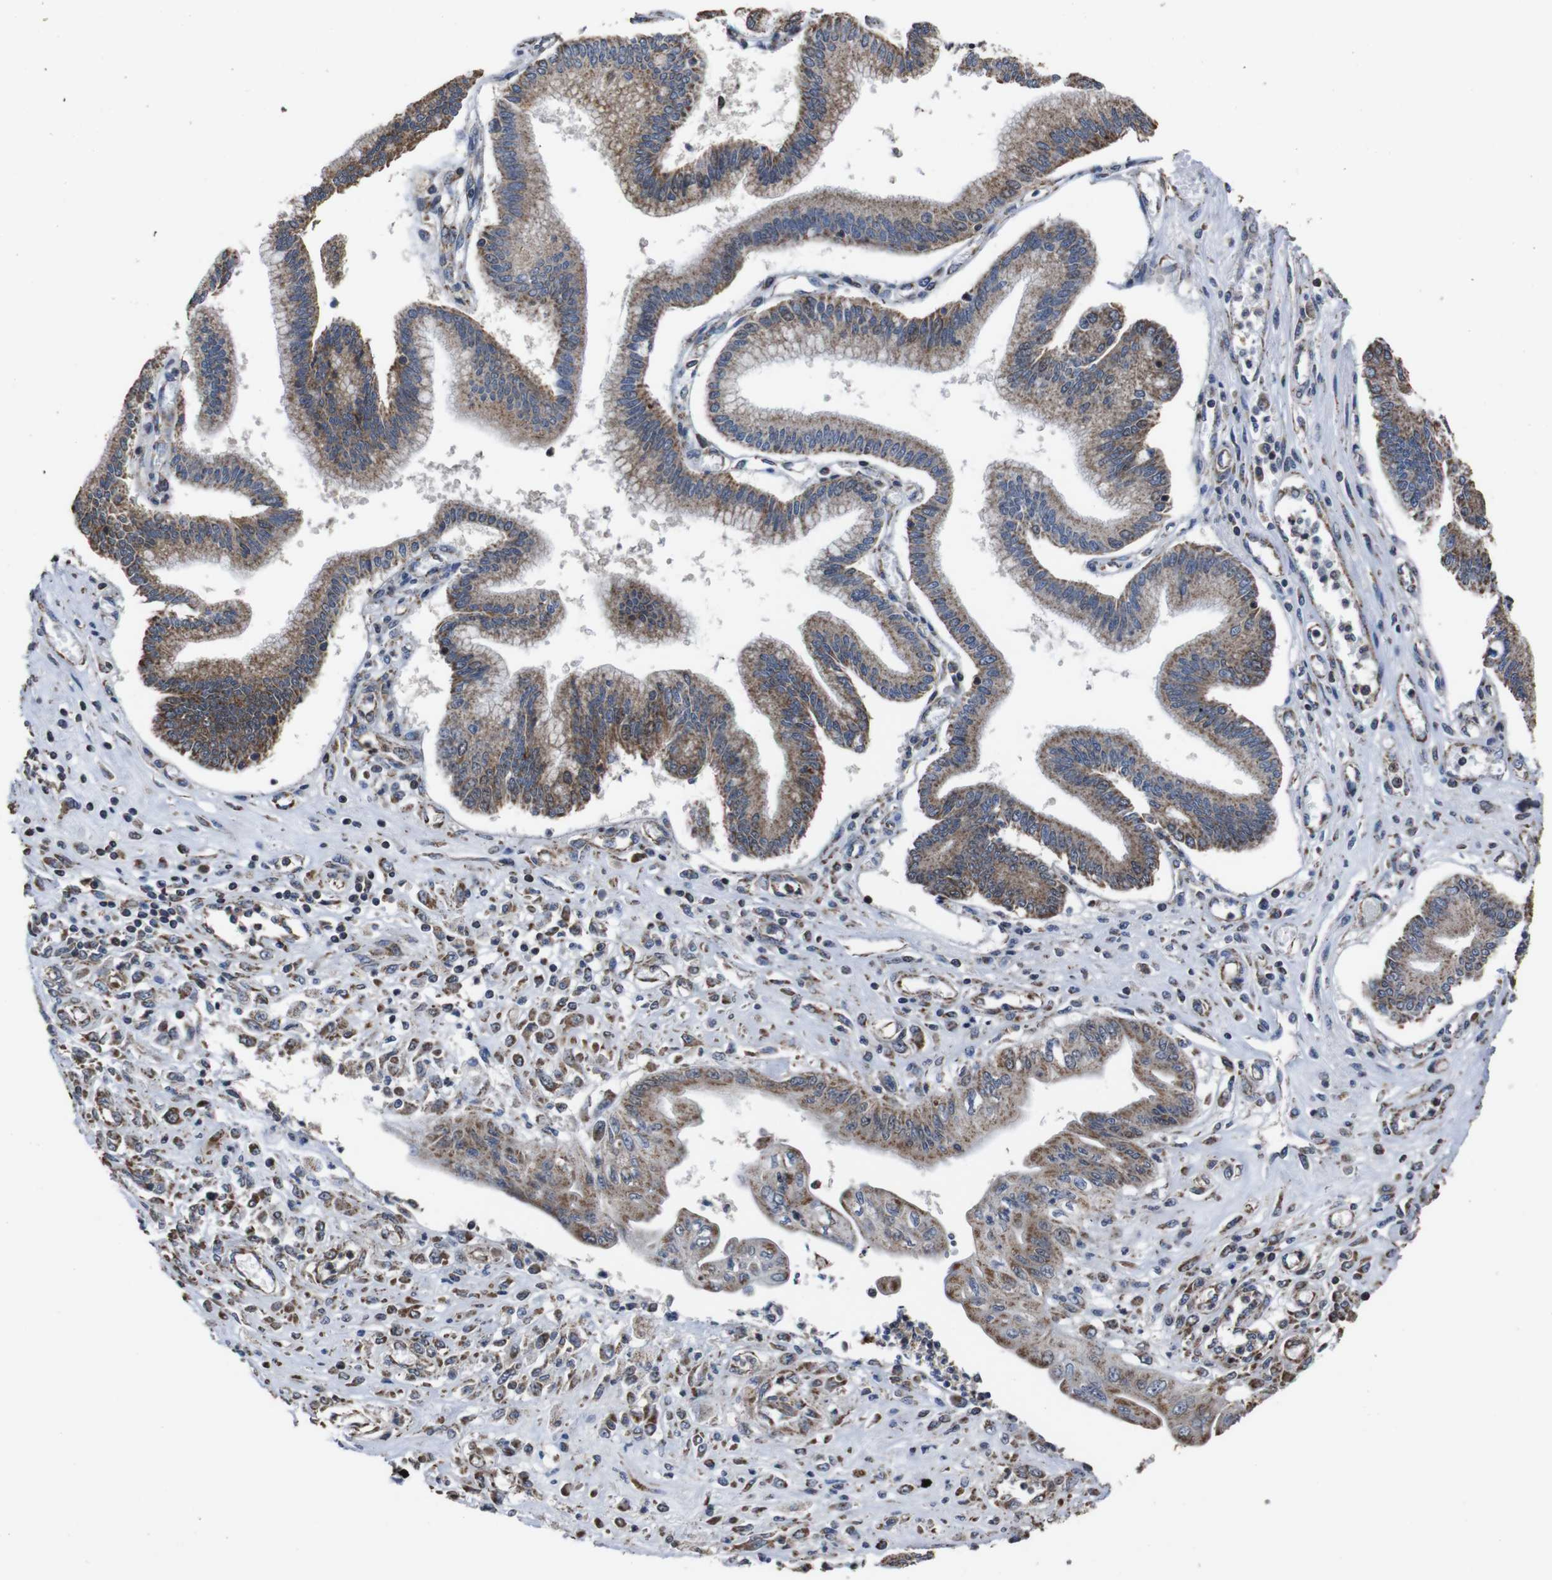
{"staining": {"intensity": "weak", "quantity": ">75%", "location": "cytoplasmic/membranous"}, "tissue": "pancreatic cancer", "cell_type": "Tumor cells", "image_type": "cancer", "snomed": [{"axis": "morphology", "description": "Adenocarcinoma, NOS"}, {"axis": "topography", "description": "Pancreas"}], "caption": "Protein staining reveals weak cytoplasmic/membranous positivity in about >75% of tumor cells in pancreatic adenocarcinoma.", "gene": "SNN", "patient": {"sex": "male", "age": 56}}